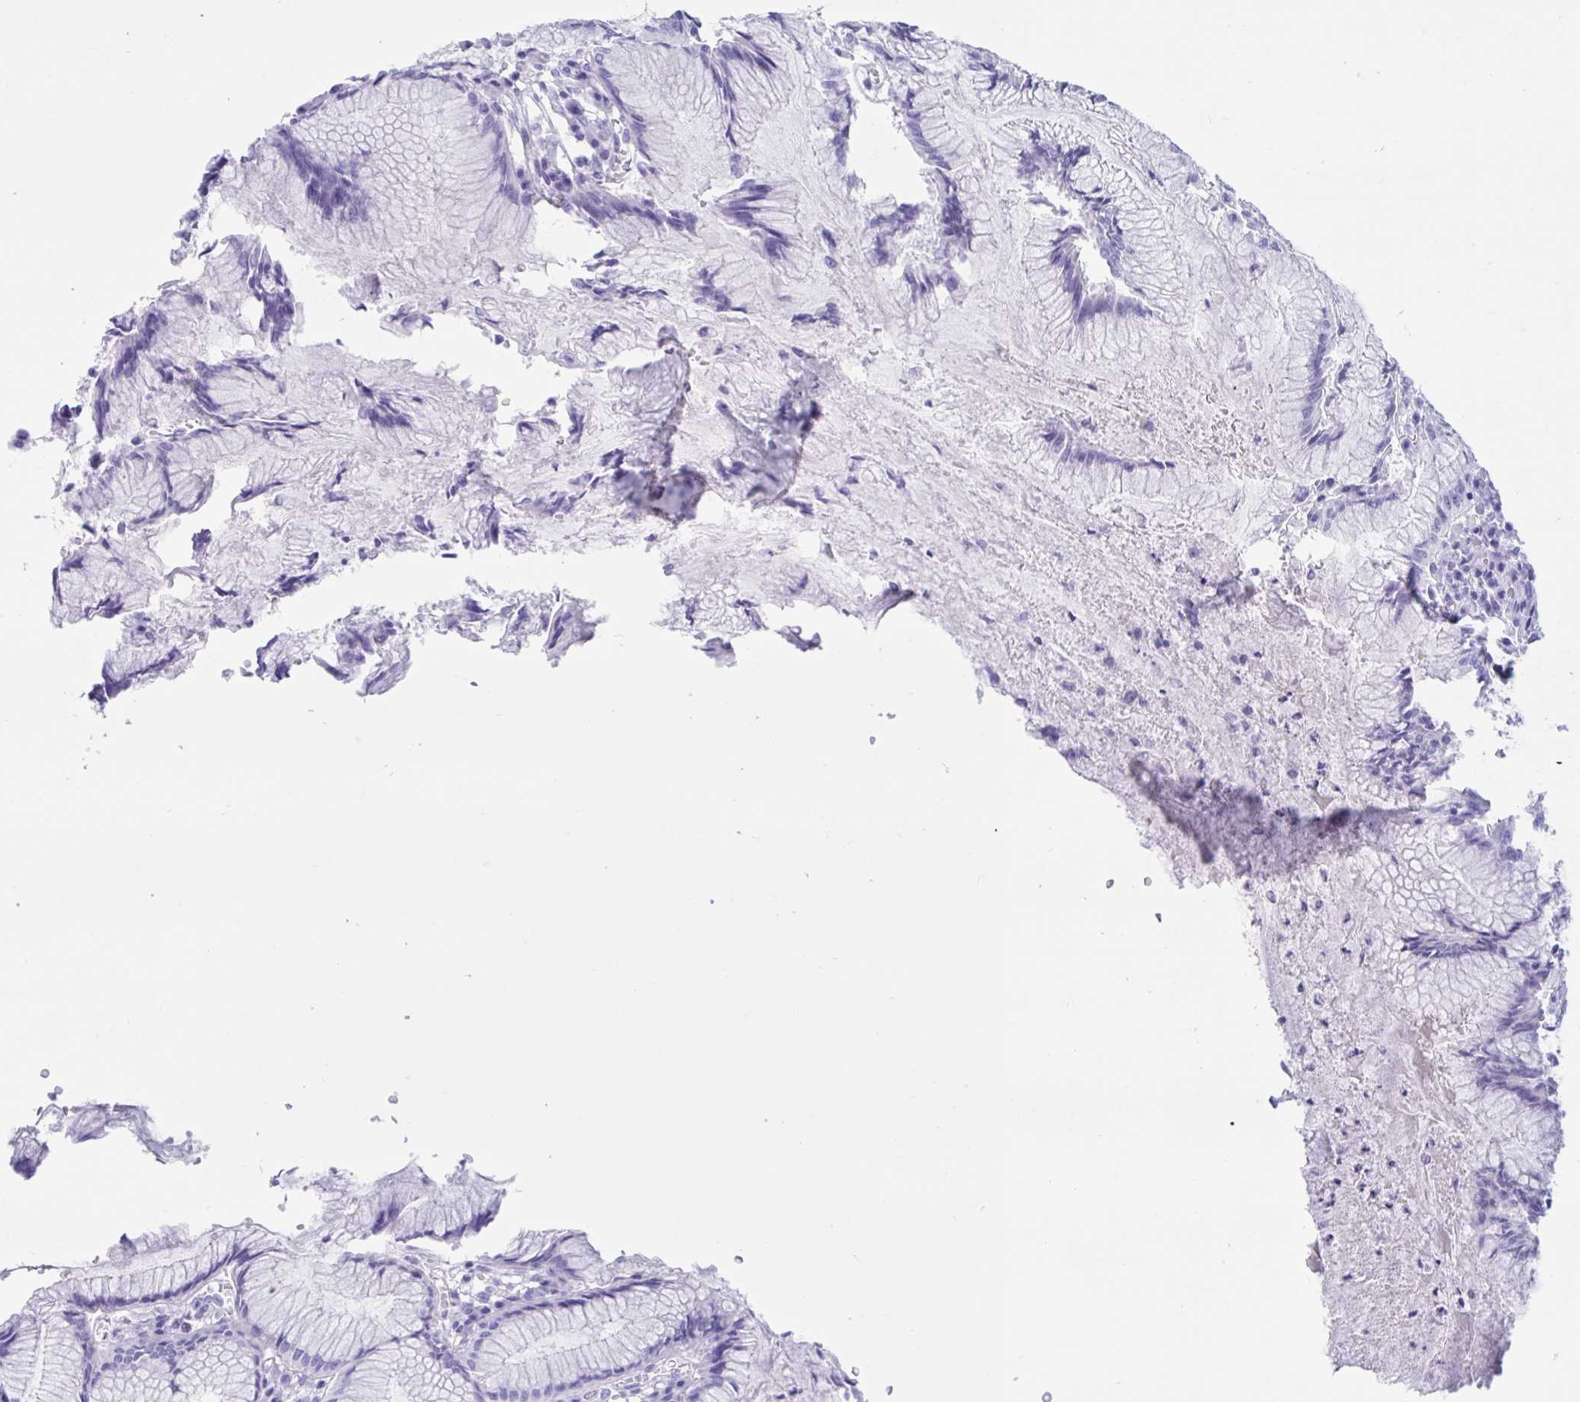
{"staining": {"intensity": "negative", "quantity": "none", "location": "none"}, "tissue": "stomach", "cell_type": "Glandular cells", "image_type": "normal", "snomed": [{"axis": "morphology", "description": "Normal tissue, NOS"}, {"axis": "topography", "description": "Stomach"}], "caption": "This is an IHC photomicrograph of normal human stomach. There is no positivity in glandular cells.", "gene": "TMEM35A", "patient": {"sex": "male", "age": 55}}